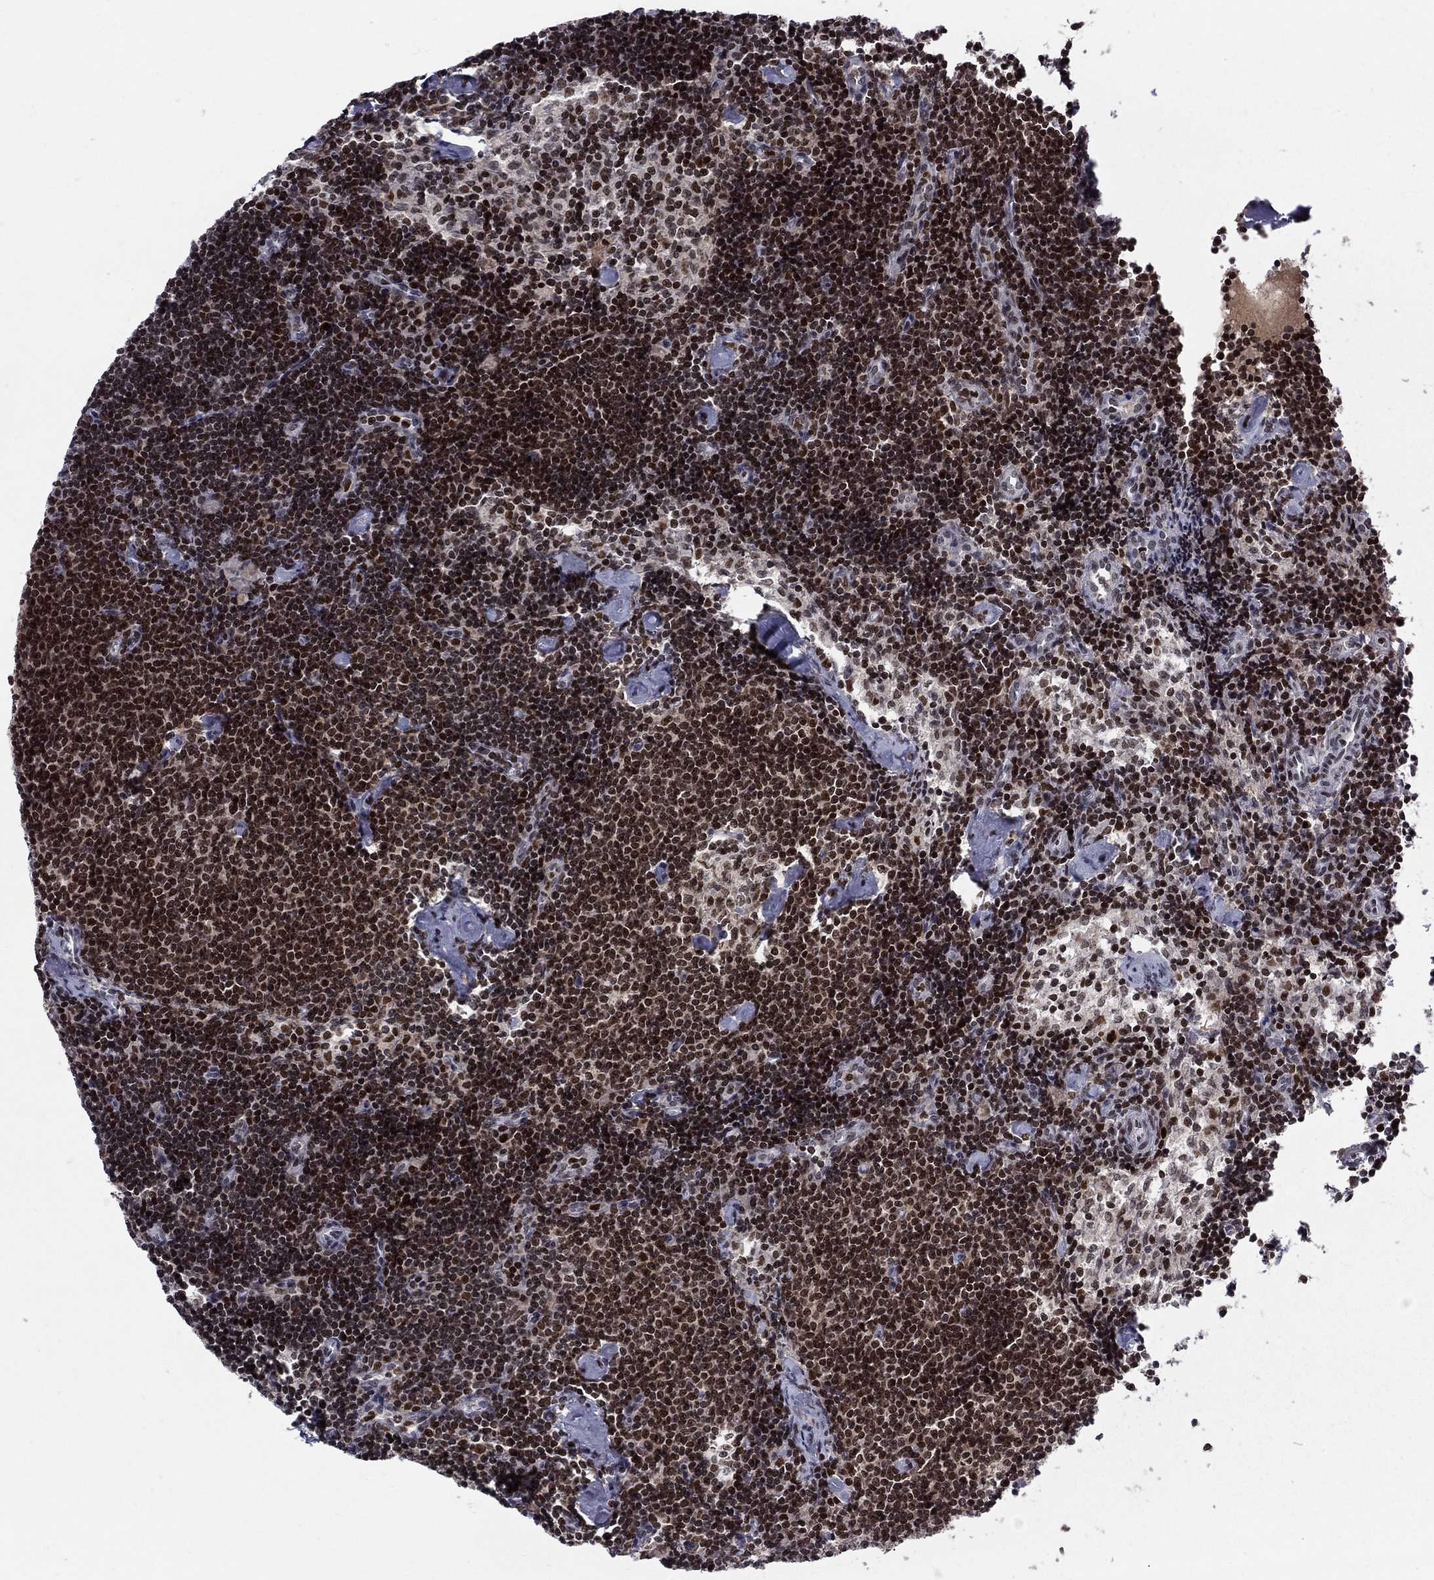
{"staining": {"intensity": "strong", "quantity": ">75%", "location": "nuclear"}, "tissue": "lymph node", "cell_type": "Non-germinal center cells", "image_type": "normal", "snomed": [{"axis": "morphology", "description": "Normal tissue, NOS"}, {"axis": "topography", "description": "Lymph node"}], "caption": "A high amount of strong nuclear expression is seen in approximately >75% of non-germinal center cells in unremarkable lymph node.", "gene": "RNASEH2C", "patient": {"sex": "female", "age": 42}}